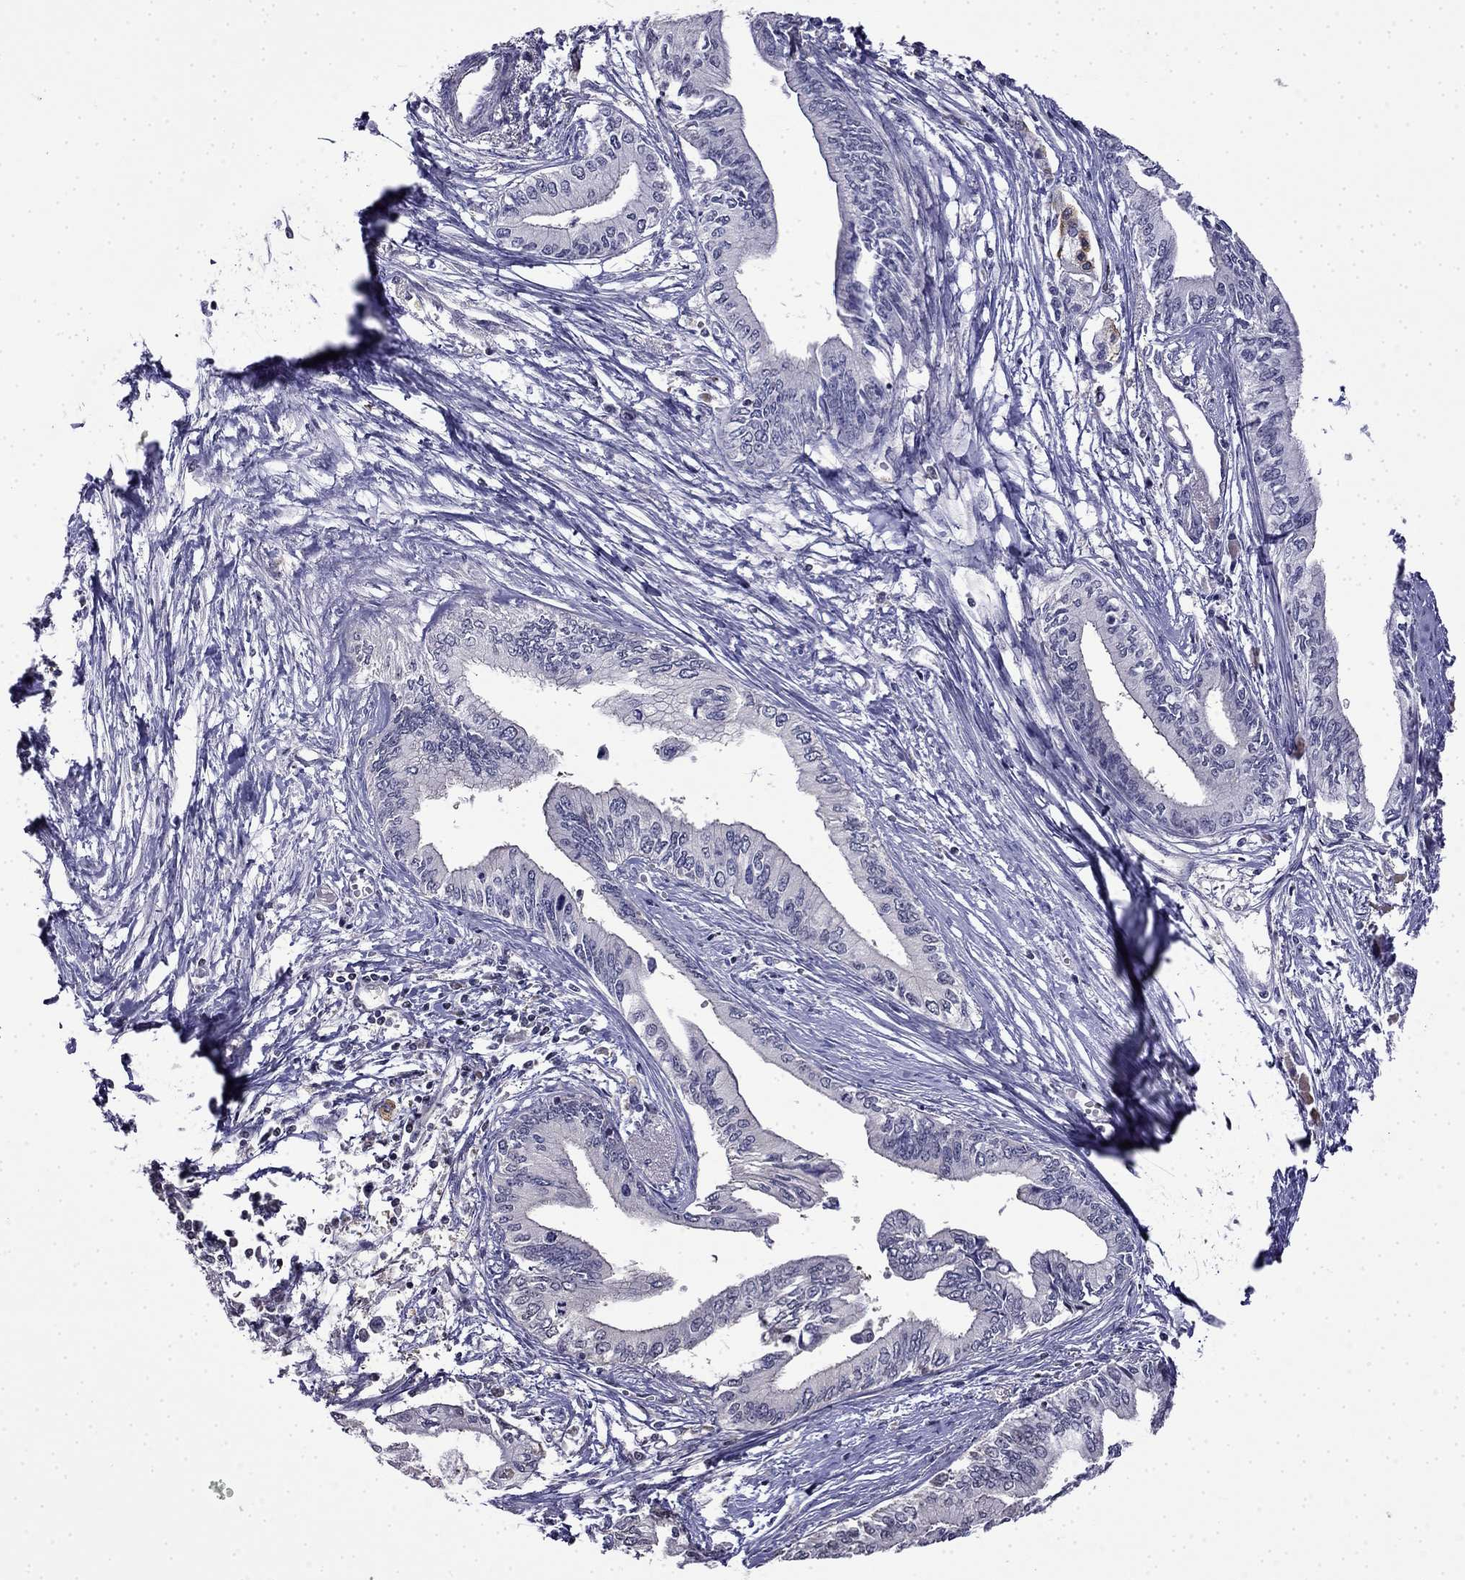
{"staining": {"intensity": "negative", "quantity": "none", "location": "none"}, "tissue": "pancreatic cancer", "cell_type": "Tumor cells", "image_type": "cancer", "snomed": [{"axis": "morphology", "description": "Adenocarcinoma, NOS"}, {"axis": "topography", "description": "Pancreas"}], "caption": "An immunohistochemistry (IHC) photomicrograph of adenocarcinoma (pancreatic) is shown. There is no staining in tumor cells of adenocarcinoma (pancreatic).", "gene": "GUCA1B", "patient": {"sex": "female", "age": 61}}